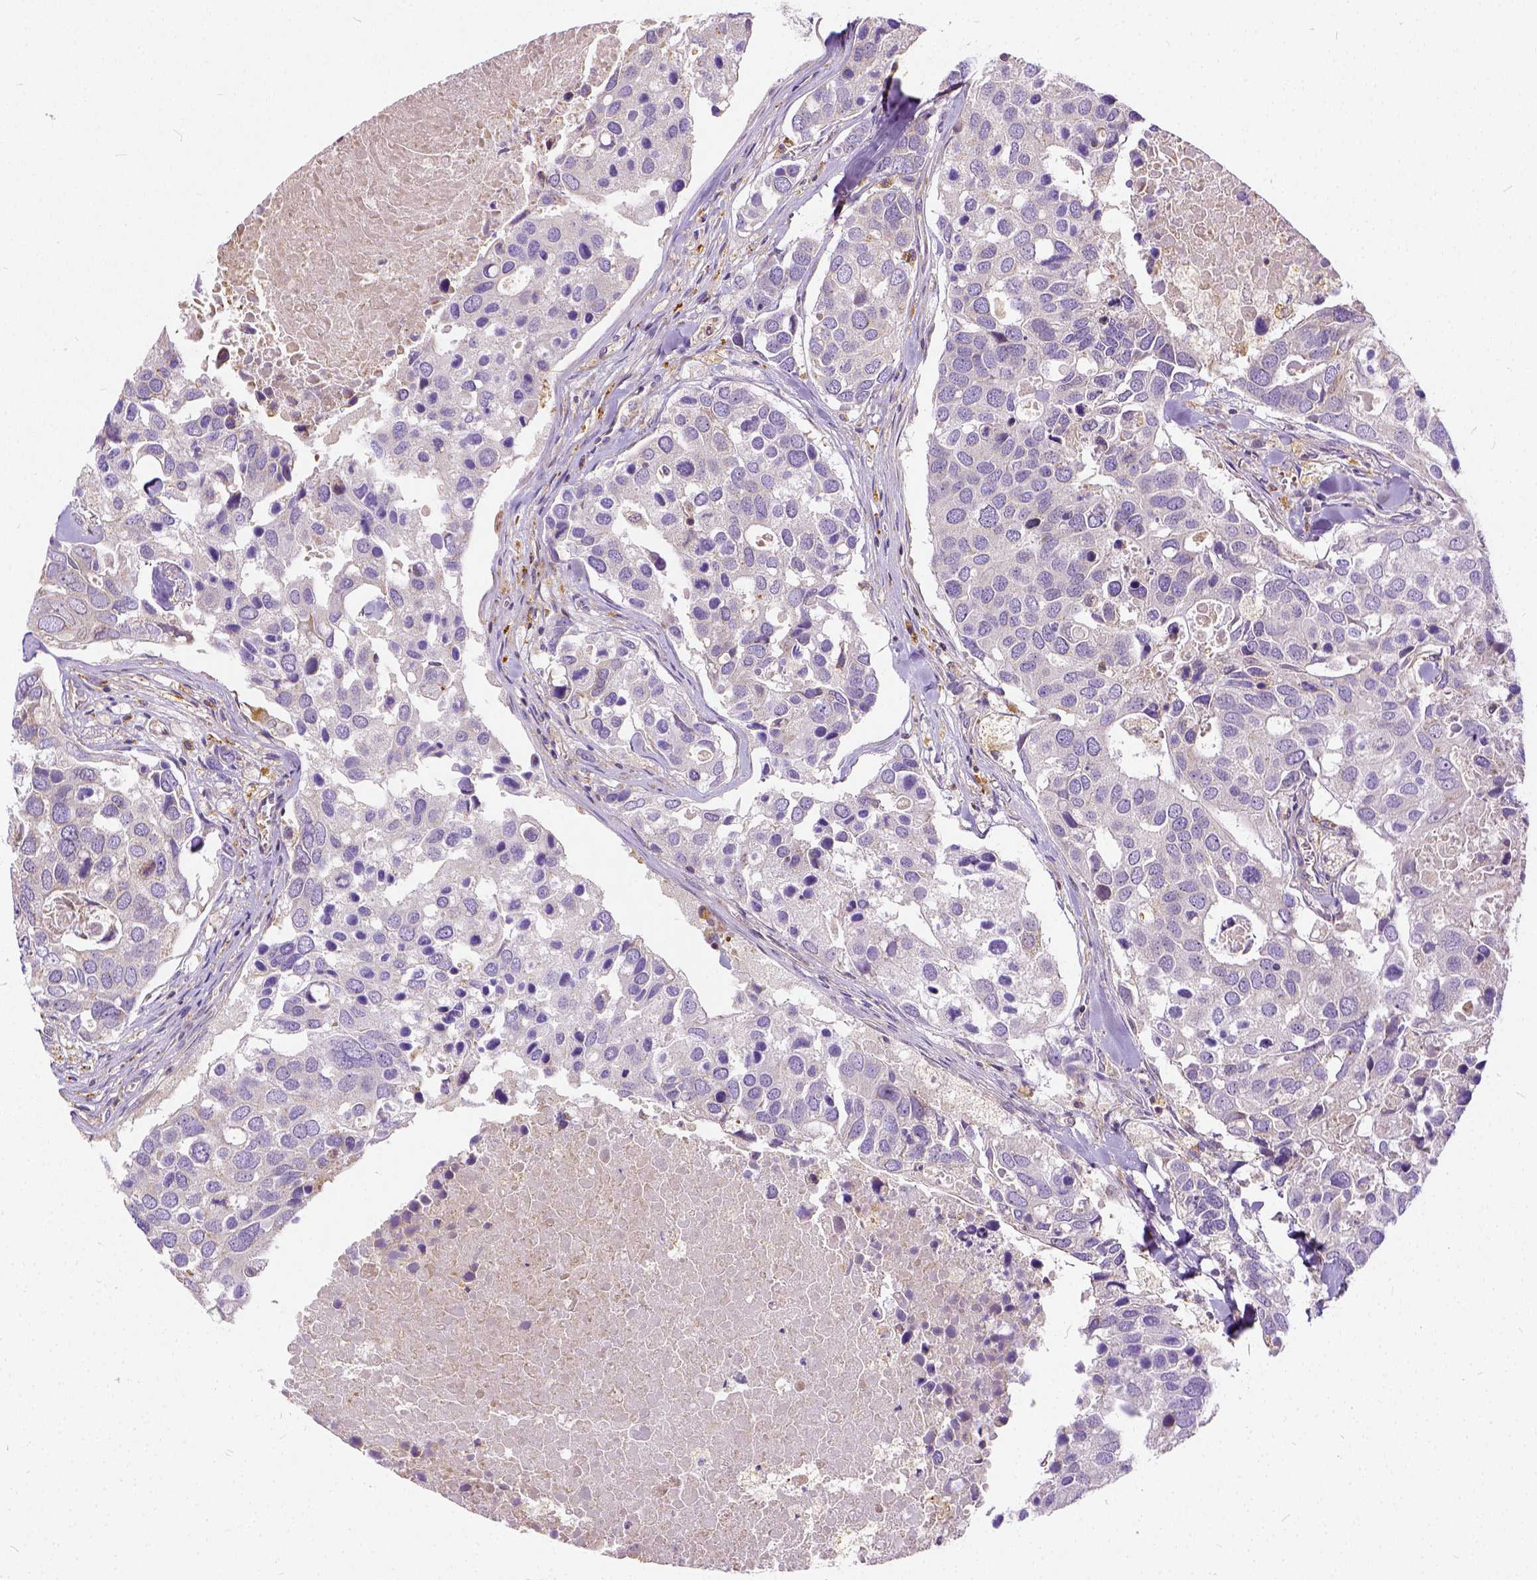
{"staining": {"intensity": "negative", "quantity": "none", "location": "none"}, "tissue": "breast cancer", "cell_type": "Tumor cells", "image_type": "cancer", "snomed": [{"axis": "morphology", "description": "Duct carcinoma"}, {"axis": "topography", "description": "Breast"}], "caption": "A high-resolution micrograph shows IHC staining of breast intraductal carcinoma, which exhibits no significant expression in tumor cells.", "gene": "CADM4", "patient": {"sex": "female", "age": 83}}